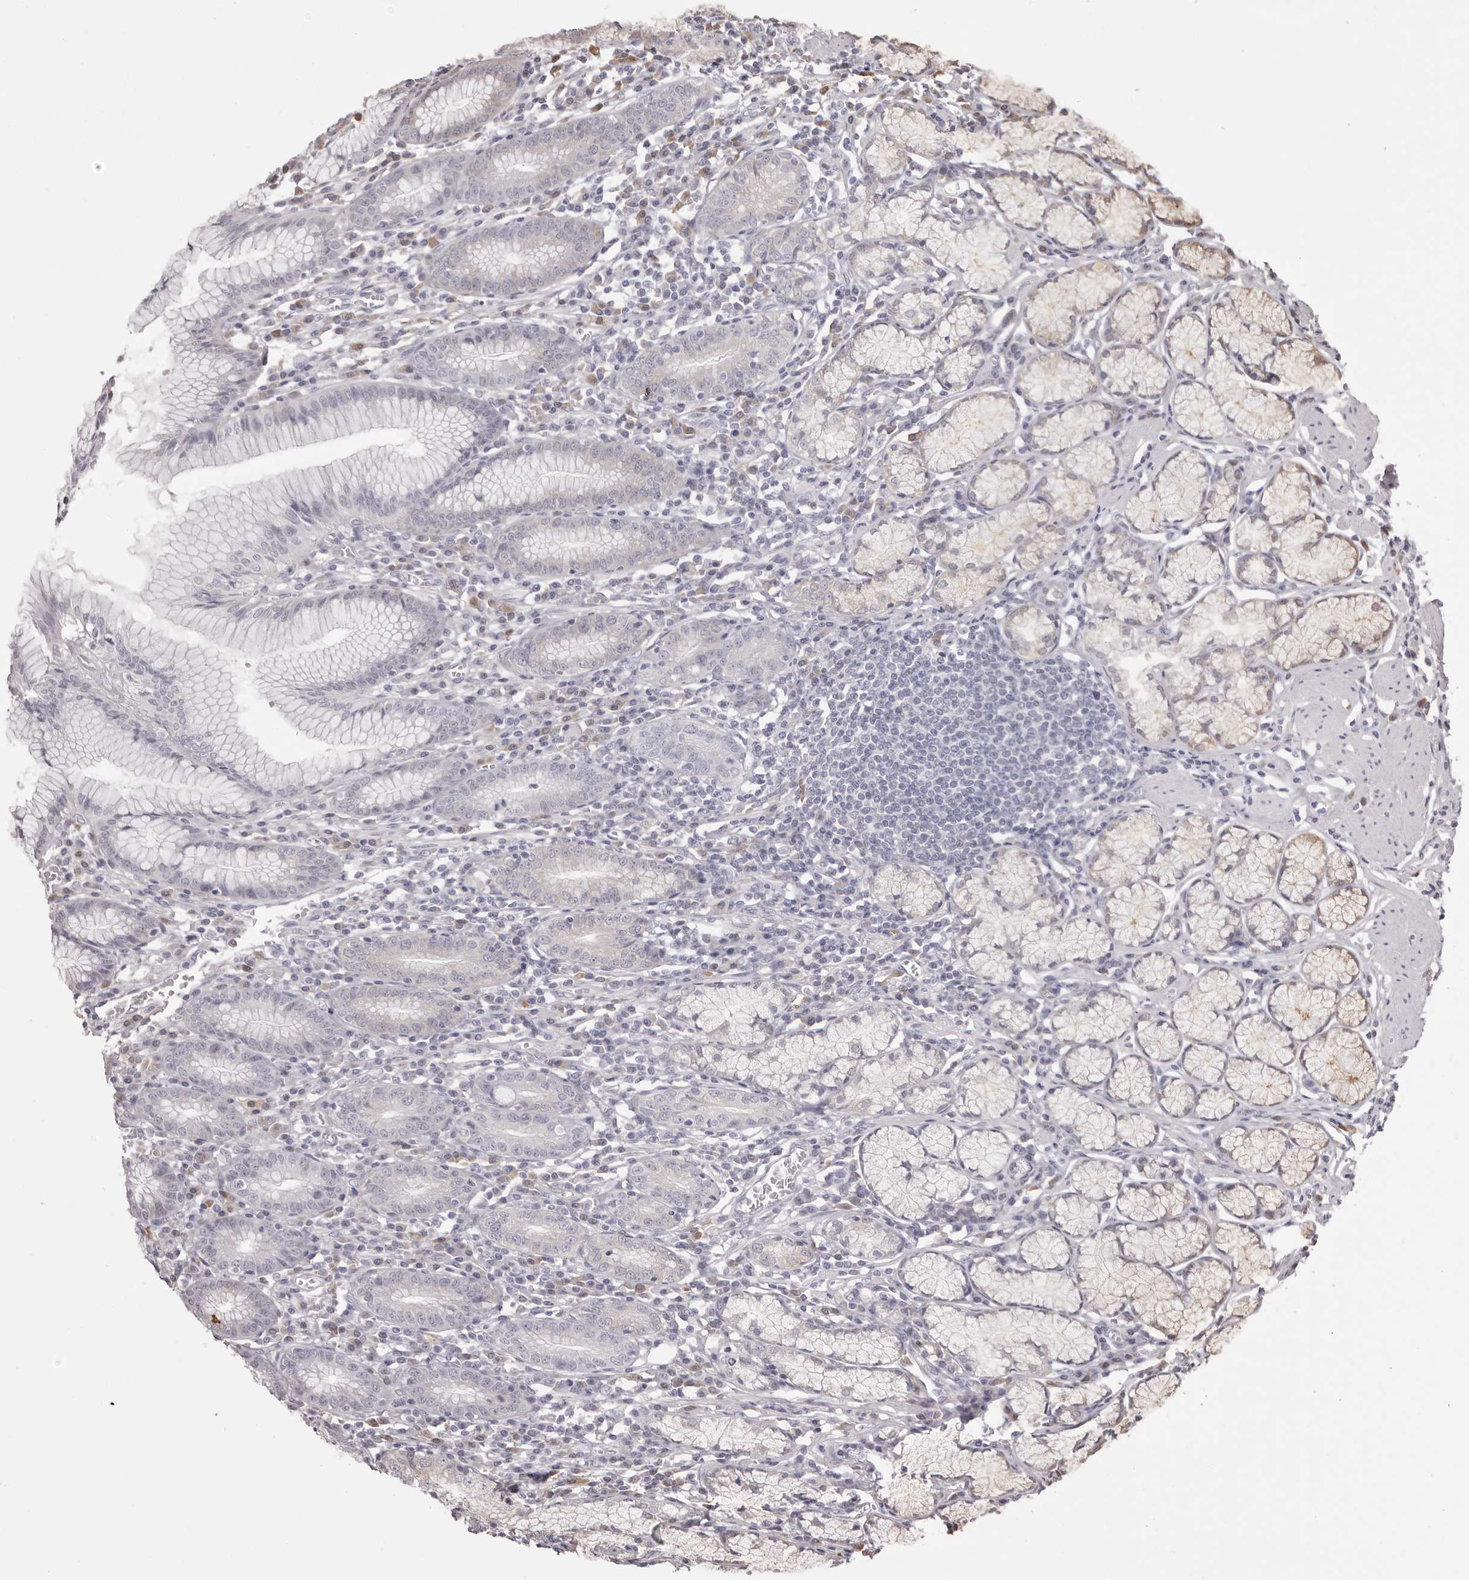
{"staining": {"intensity": "moderate", "quantity": "<25%", "location": "cytoplasmic/membranous"}, "tissue": "stomach", "cell_type": "Glandular cells", "image_type": "normal", "snomed": [{"axis": "morphology", "description": "Normal tissue, NOS"}, {"axis": "topography", "description": "Stomach"}], "caption": "Immunohistochemistry (DAB (3,3'-diaminobenzidine)) staining of benign human stomach displays moderate cytoplasmic/membranous protein expression in approximately <25% of glandular cells.", "gene": "GFOD1", "patient": {"sex": "male", "age": 55}}